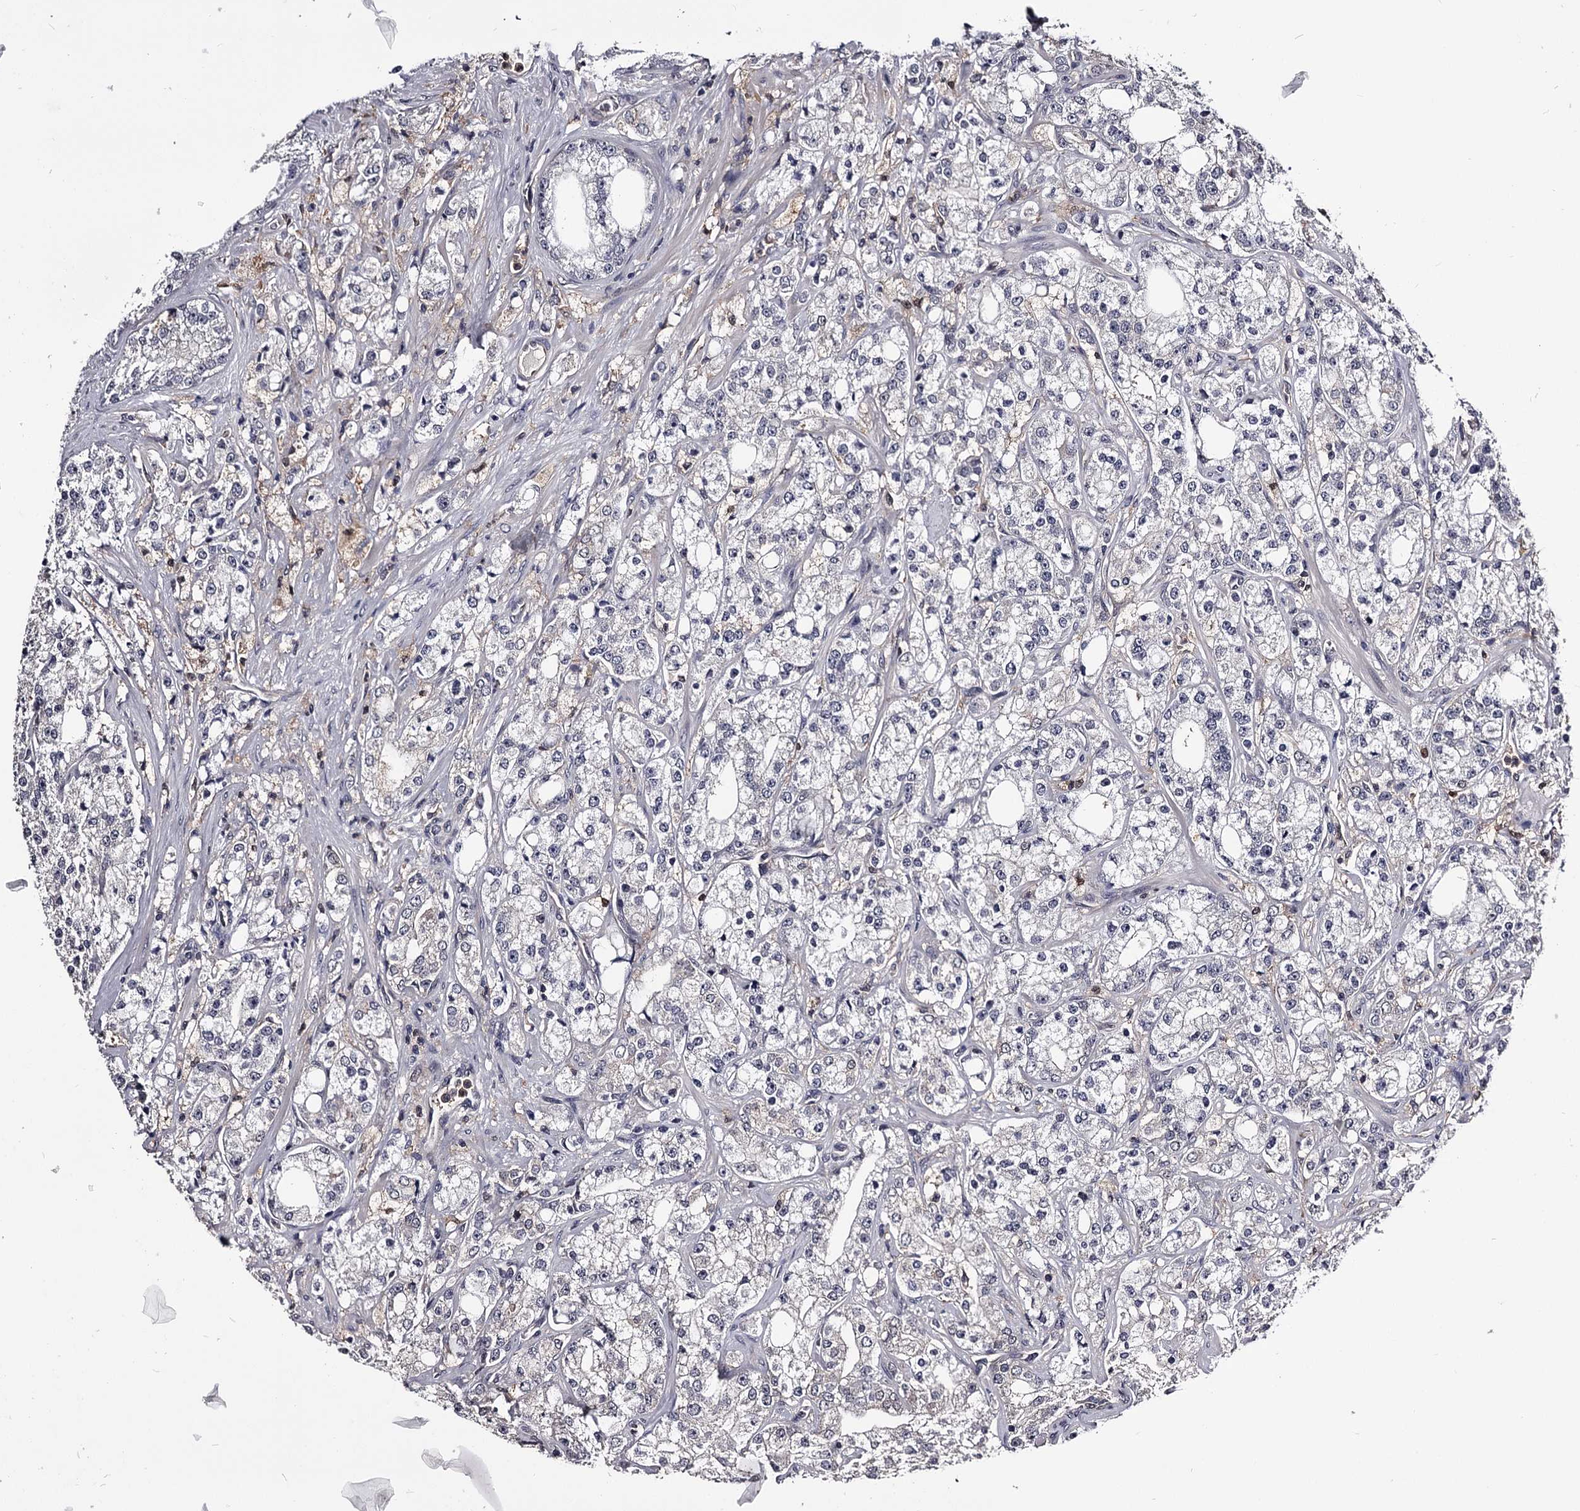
{"staining": {"intensity": "negative", "quantity": "none", "location": "none"}, "tissue": "prostate cancer", "cell_type": "Tumor cells", "image_type": "cancer", "snomed": [{"axis": "morphology", "description": "Adenocarcinoma, High grade"}, {"axis": "topography", "description": "Prostate"}], "caption": "Human adenocarcinoma (high-grade) (prostate) stained for a protein using immunohistochemistry (IHC) demonstrates no staining in tumor cells.", "gene": "GSTO1", "patient": {"sex": "male", "age": 64}}